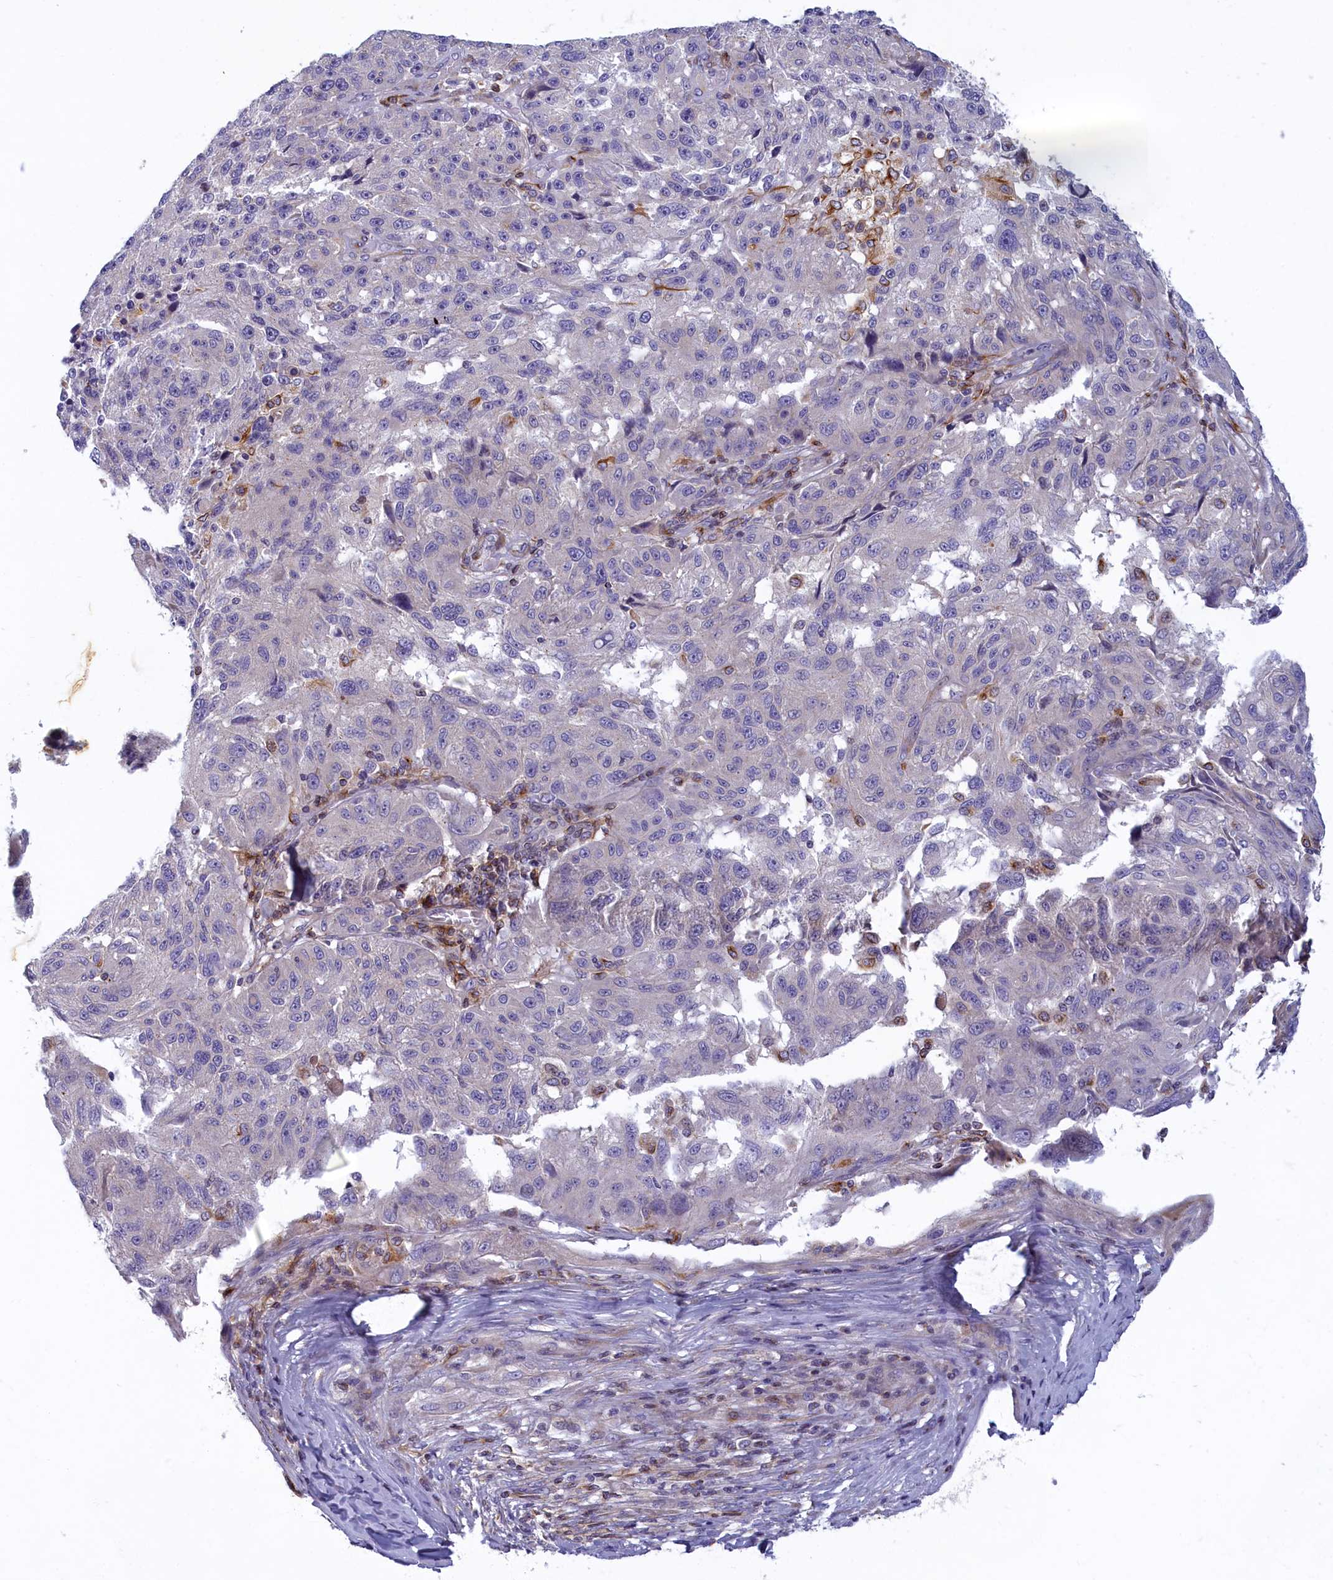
{"staining": {"intensity": "negative", "quantity": "none", "location": "none"}, "tissue": "melanoma", "cell_type": "Tumor cells", "image_type": "cancer", "snomed": [{"axis": "morphology", "description": "Malignant melanoma, NOS"}, {"axis": "topography", "description": "Skin"}], "caption": "Human malignant melanoma stained for a protein using immunohistochemistry shows no staining in tumor cells.", "gene": "NOL10", "patient": {"sex": "male", "age": 53}}